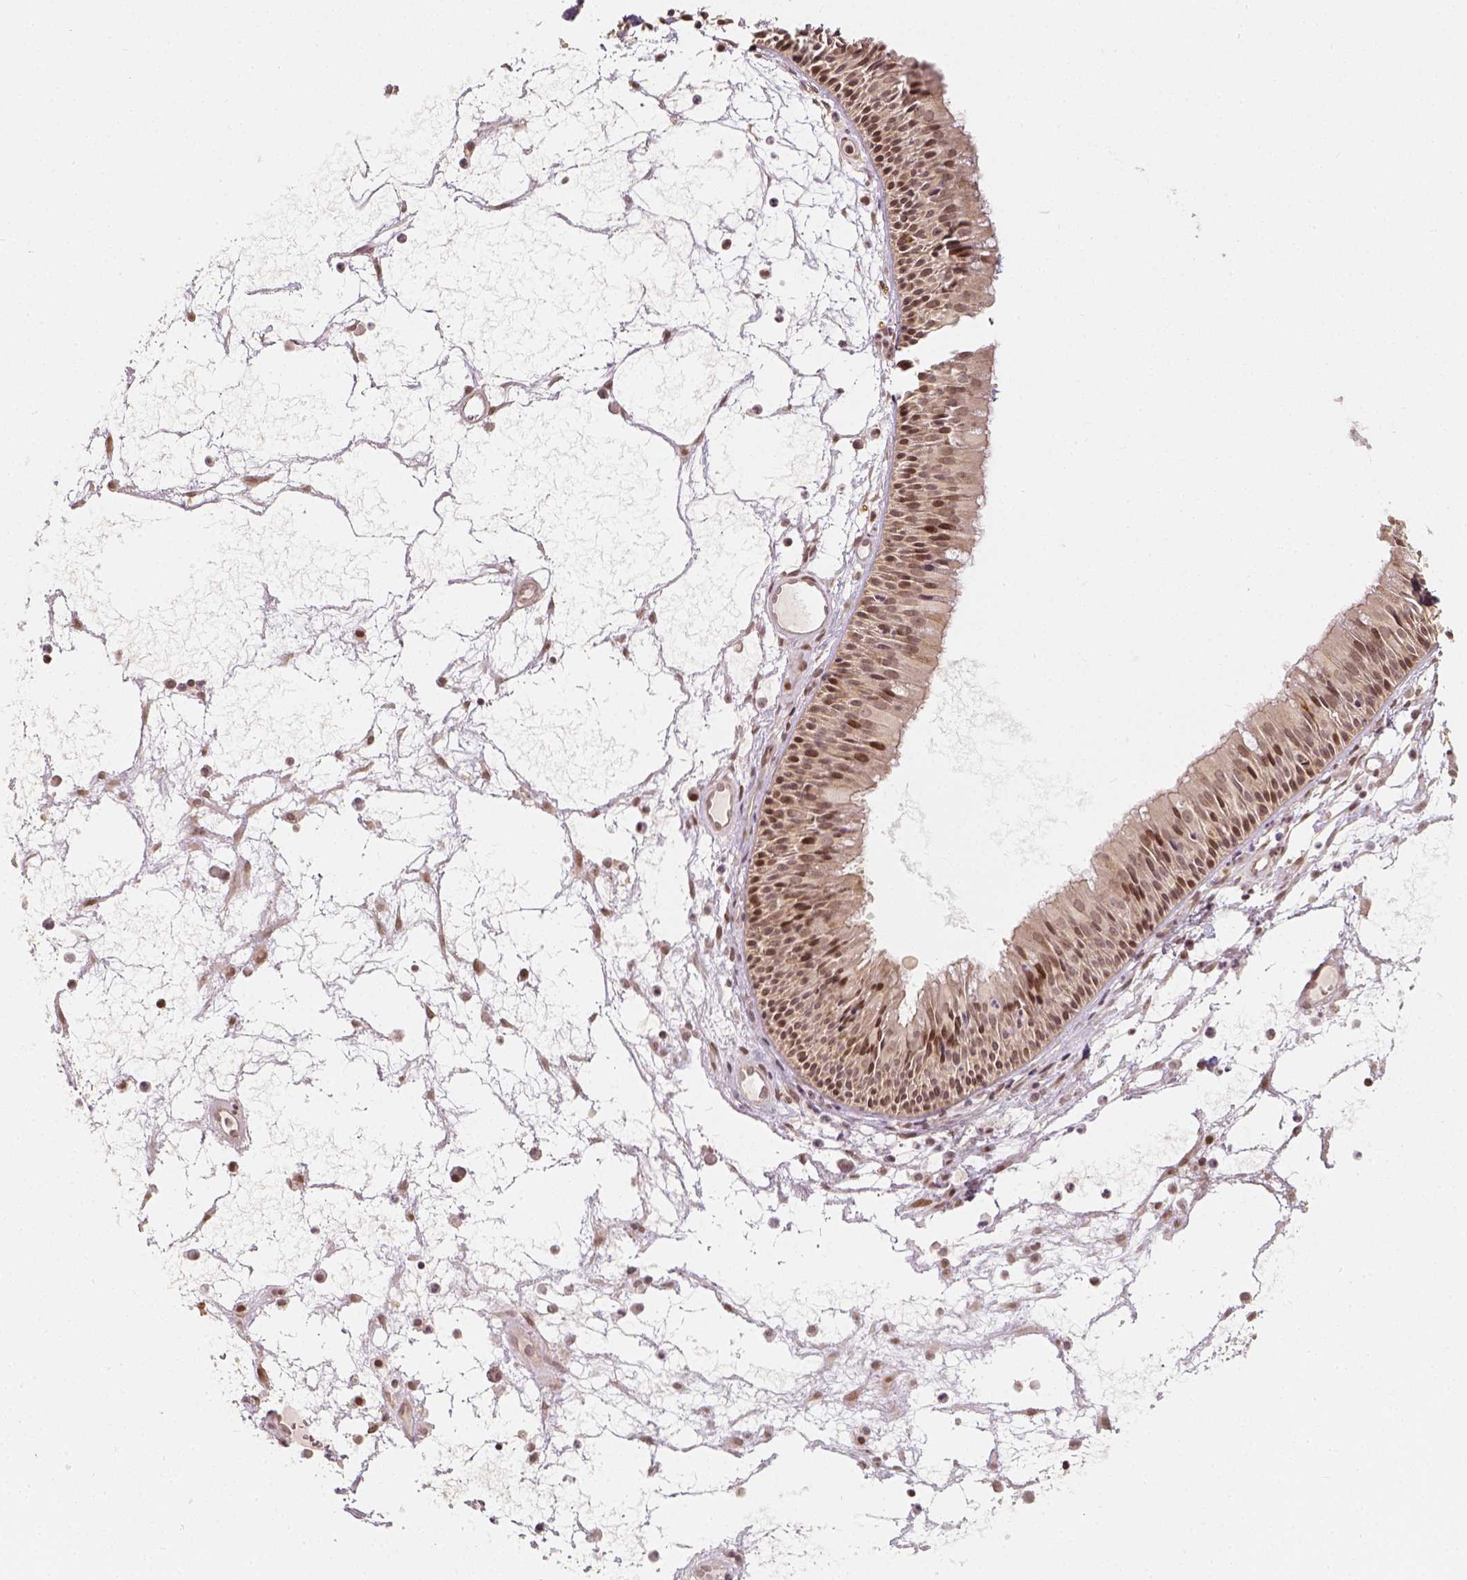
{"staining": {"intensity": "moderate", "quantity": ">75%", "location": "nuclear"}, "tissue": "nasopharynx", "cell_type": "Respiratory epithelial cells", "image_type": "normal", "snomed": [{"axis": "morphology", "description": "Normal tissue, NOS"}, {"axis": "topography", "description": "Nasopharynx"}], "caption": "Approximately >75% of respiratory epithelial cells in normal nasopharynx demonstrate moderate nuclear protein positivity as visualized by brown immunohistochemical staining.", "gene": "ZMAT3", "patient": {"sex": "male", "age": 31}}